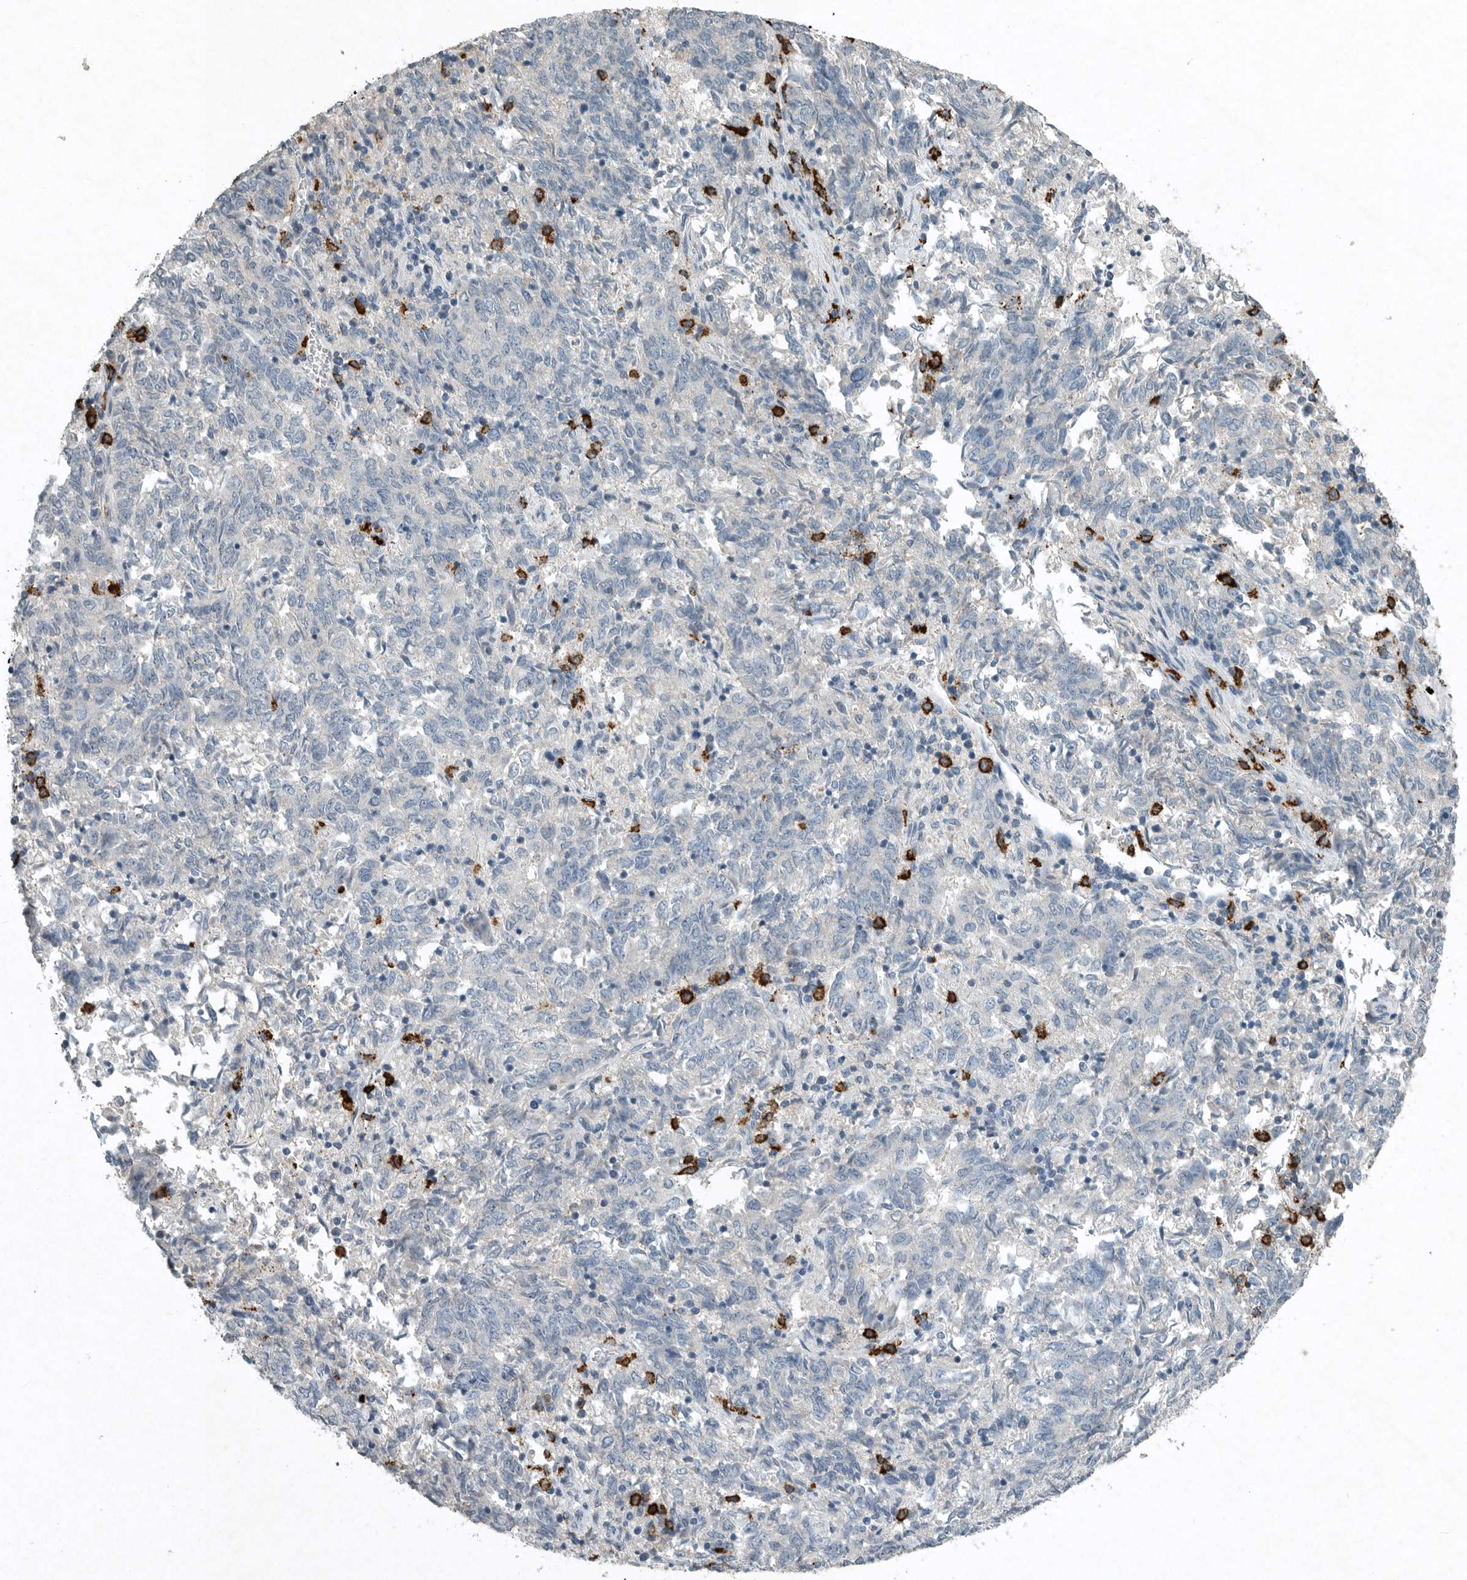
{"staining": {"intensity": "negative", "quantity": "none", "location": "none"}, "tissue": "endometrial cancer", "cell_type": "Tumor cells", "image_type": "cancer", "snomed": [{"axis": "morphology", "description": "Adenocarcinoma, NOS"}, {"axis": "topography", "description": "Endometrium"}], "caption": "Tumor cells show no significant protein expression in endometrial cancer. (IHC, brightfield microscopy, high magnification).", "gene": "IL20", "patient": {"sex": "female", "age": 80}}